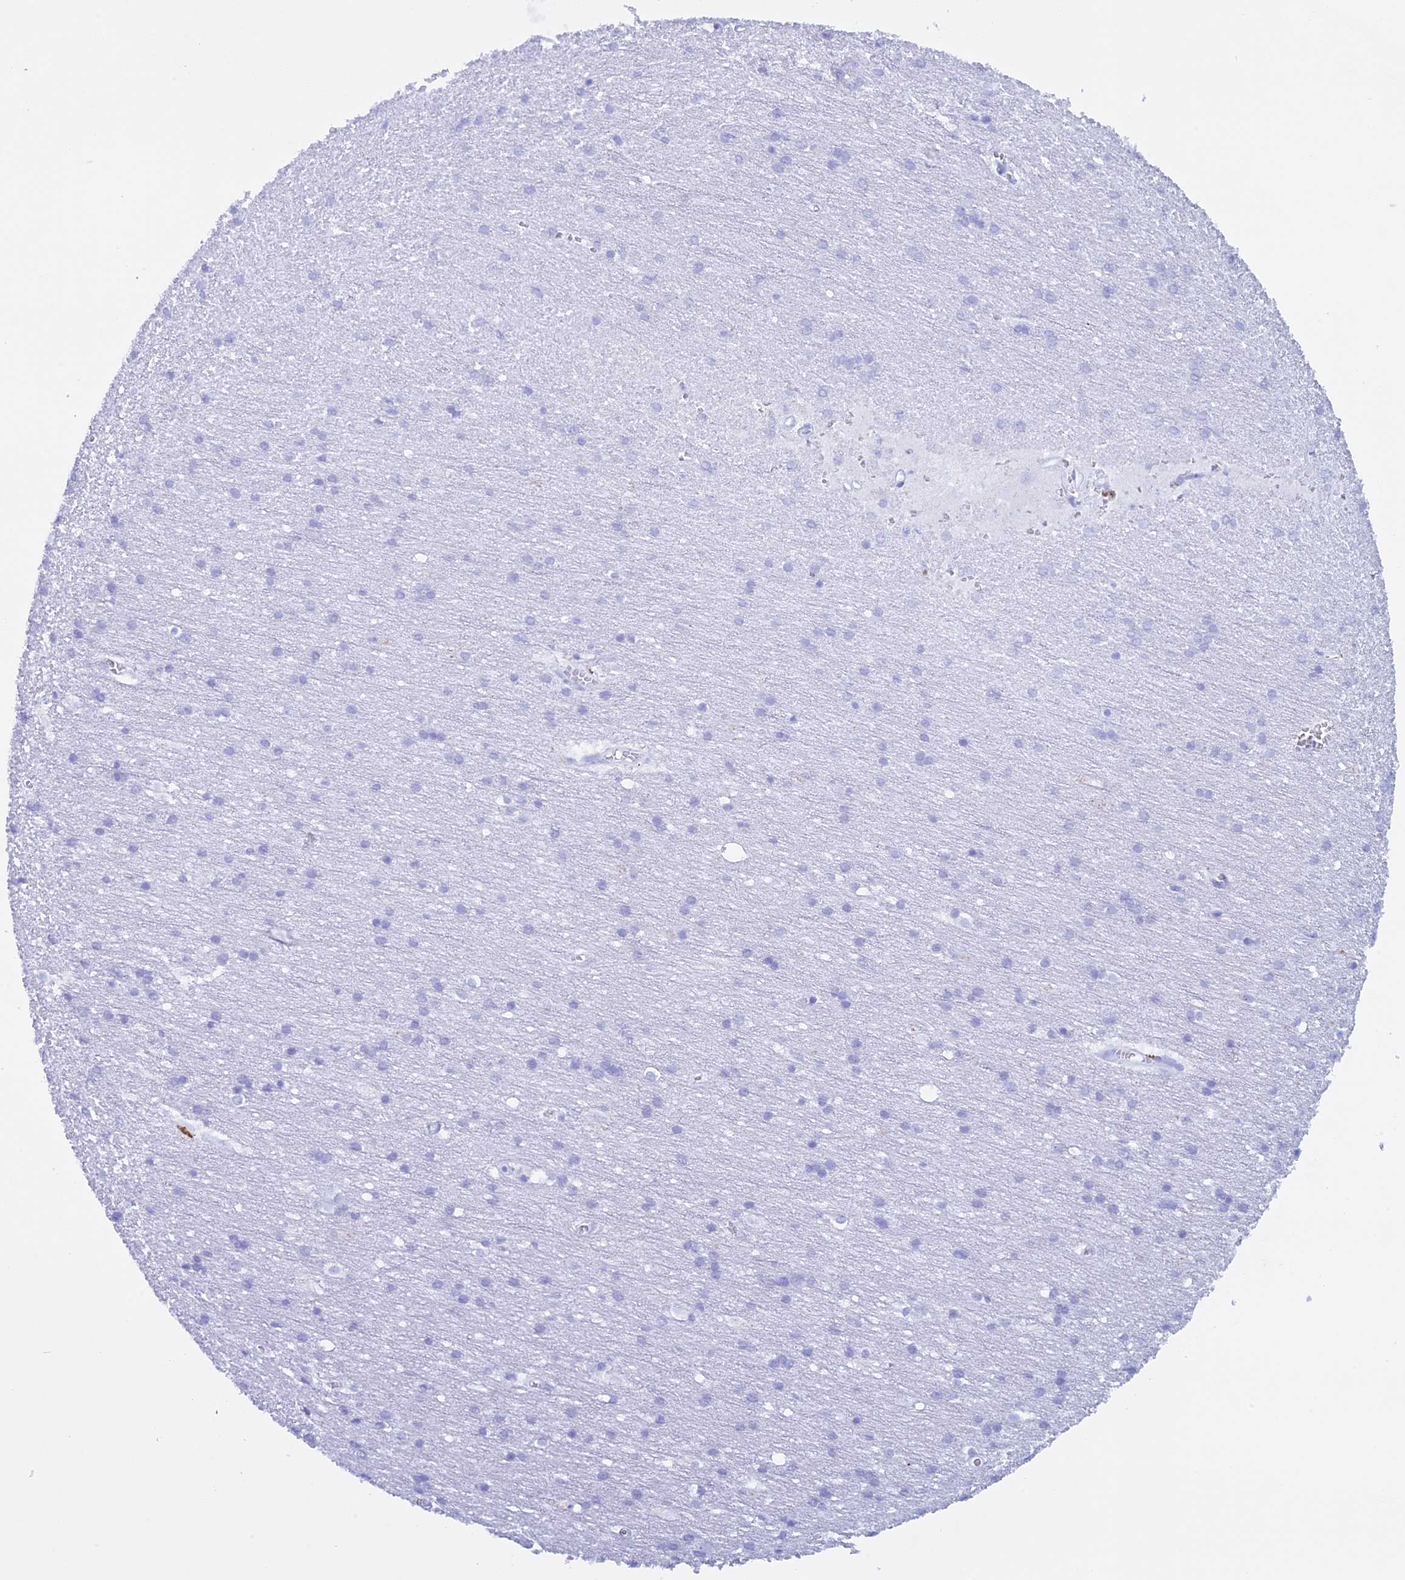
{"staining": {"intensity": "negative", "quantity": "none", "location": "none"}, "tissue": "cerebral cortex", "cell_type": "Endothelial cells", "image_type": "normal", "snomed": [{"axis": "morphology", "description": "Normal tissue, NOS"}, {"axis": "topography", "description": "Cerebral cortex"}], "caption": "Immunohistochemistry (IHC) photomicrograph of benign human cerebral cortex stained for a protein (brown), which demonstrates no staining in endothelial cells.", "gene": "KCTD21", "patient": {"sex": "male", "age": 54}}